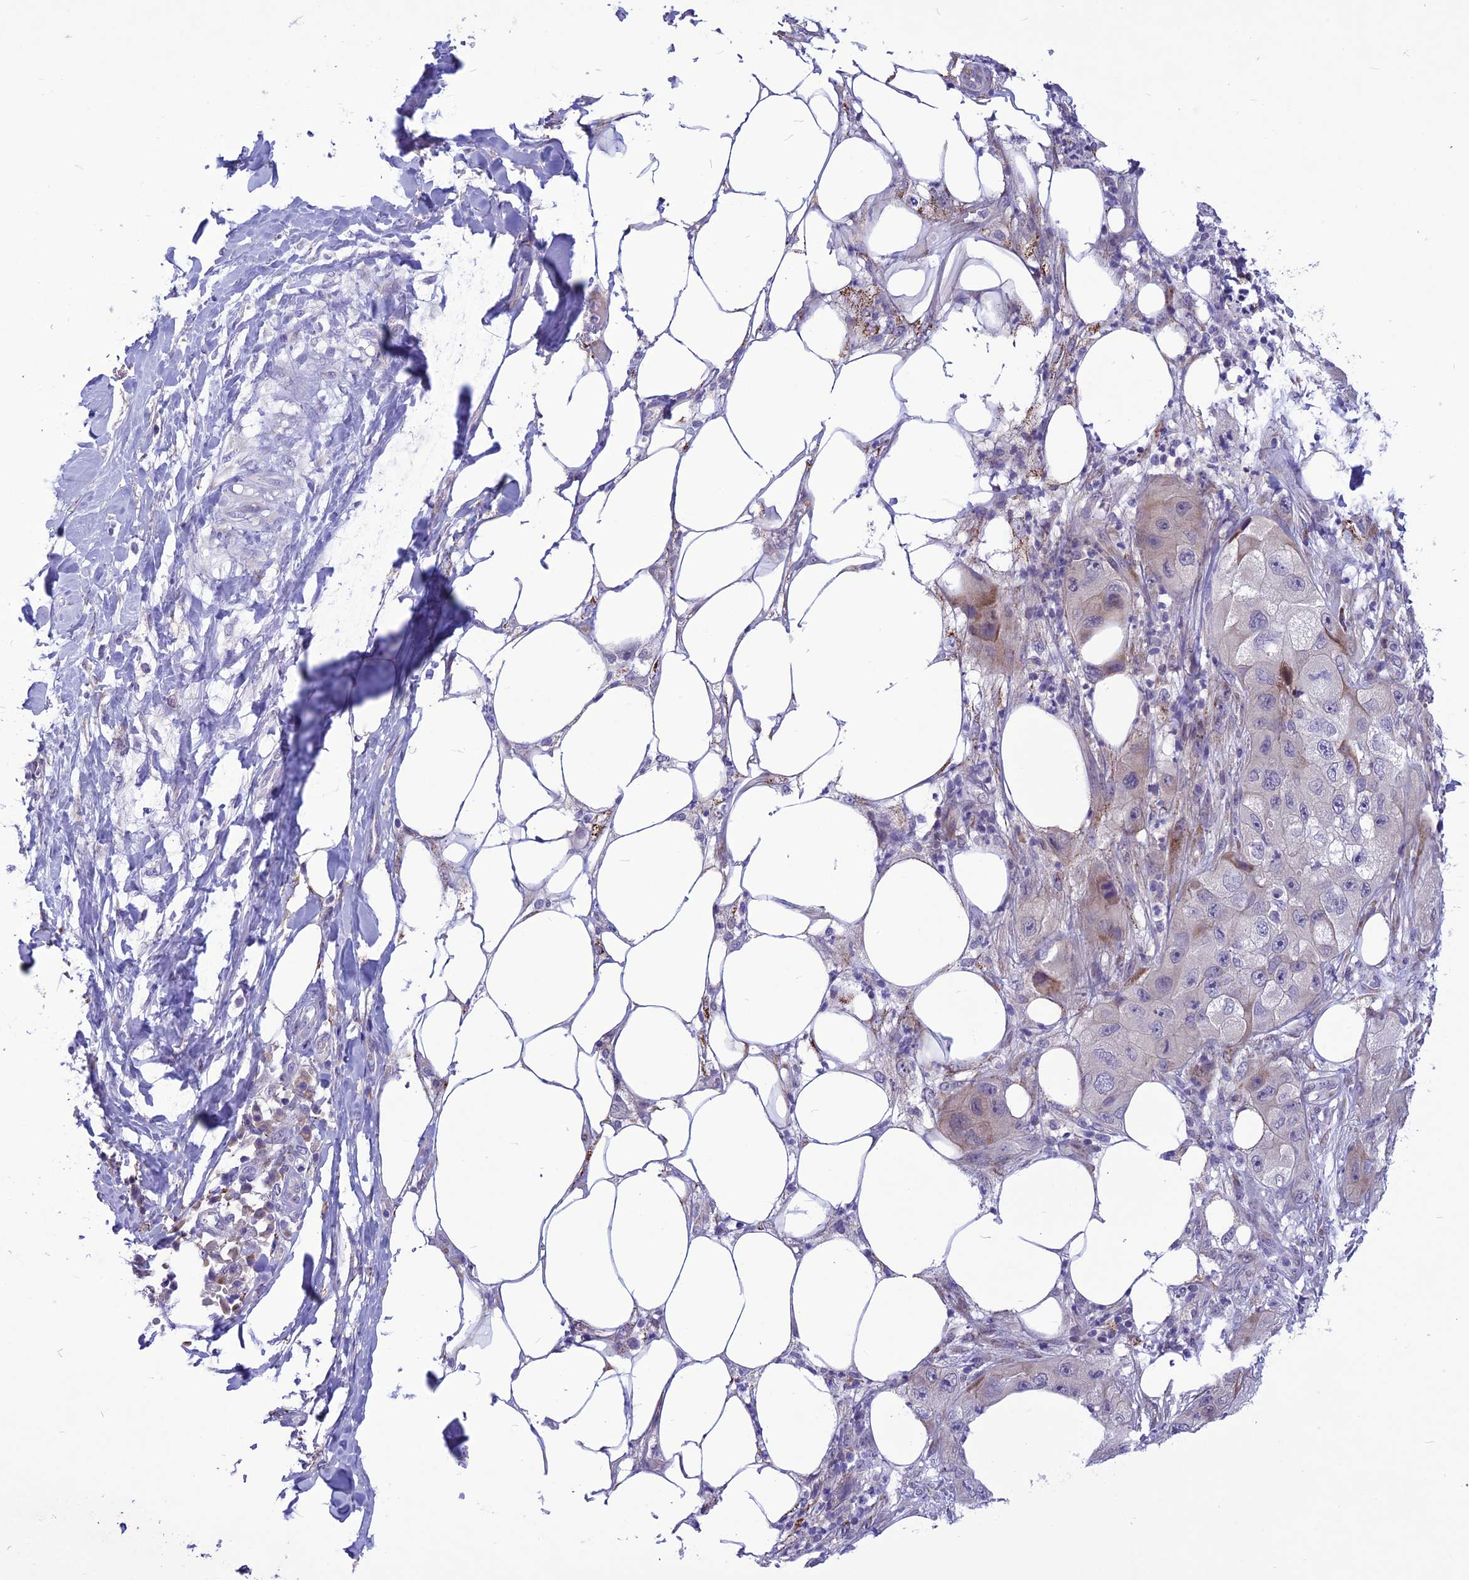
{"staining": {"intensity": "negative", "quantity": "none", "location": "none"}, "tissue": "skin cancer", "cell_type": "Tumor cells", "image_type": "cancer", "snomed": [{"axis": "morphology", "description": "Squamous cell carcinoma, NOS"}, {"axis": "topography", "description": "Skin"}, {"axis": "topography", "description": "Subcutis"}], "caption": "Immunohistochemistry (IHC) histopathology image of neoplastic tissue: squamous cell carcinoma (skin) stained with DAB (3,3'-diaminobenzidine) shows no significant protein expression in tumor cells.", "gene": "PSMF1", "patient": {"sex": "male", "age": 73}}